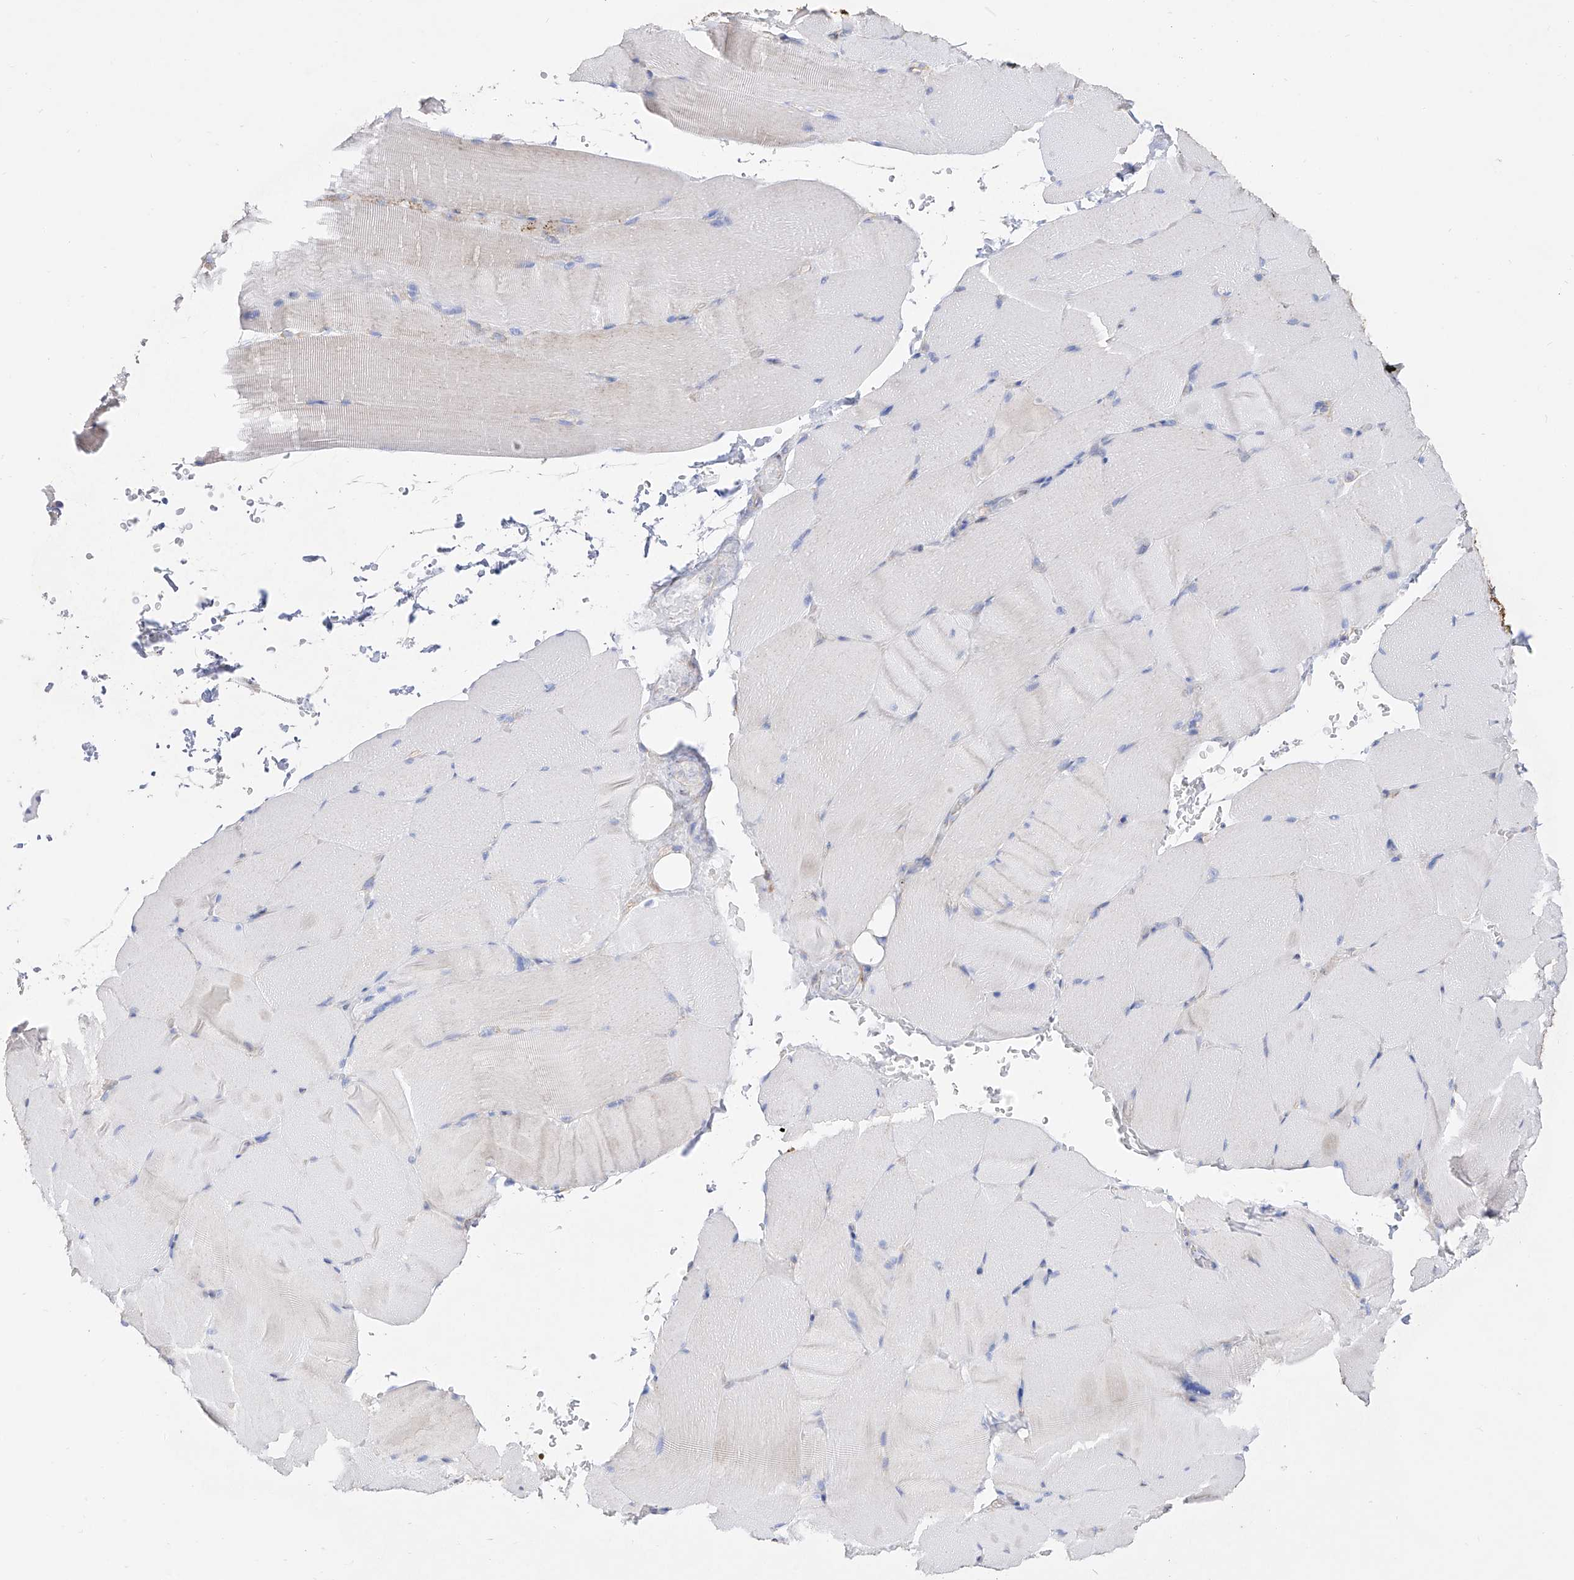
{"staining": {"intensity": "negative", "quantity": "none", "location": "none"}, "tissue": "skeletal muscle", "cell_type": "Myocytes", "image_type": "normal", "snomed": [{"axis": "morphology", "description": "Normal tissue, NOS"}, {"axis": "topography", "description": "Skeletal muscle"}, {"axis": "topography", "description": "Parathyroid gland"}], "caption": "Myocytes are negative for protein expression in normal human skeletal muscle. (Brightfield microscopy of DAB immunohistochemistry at high magnification).", "gene": "ZNF653", "patient": {"sex": "female", "age": 37}}